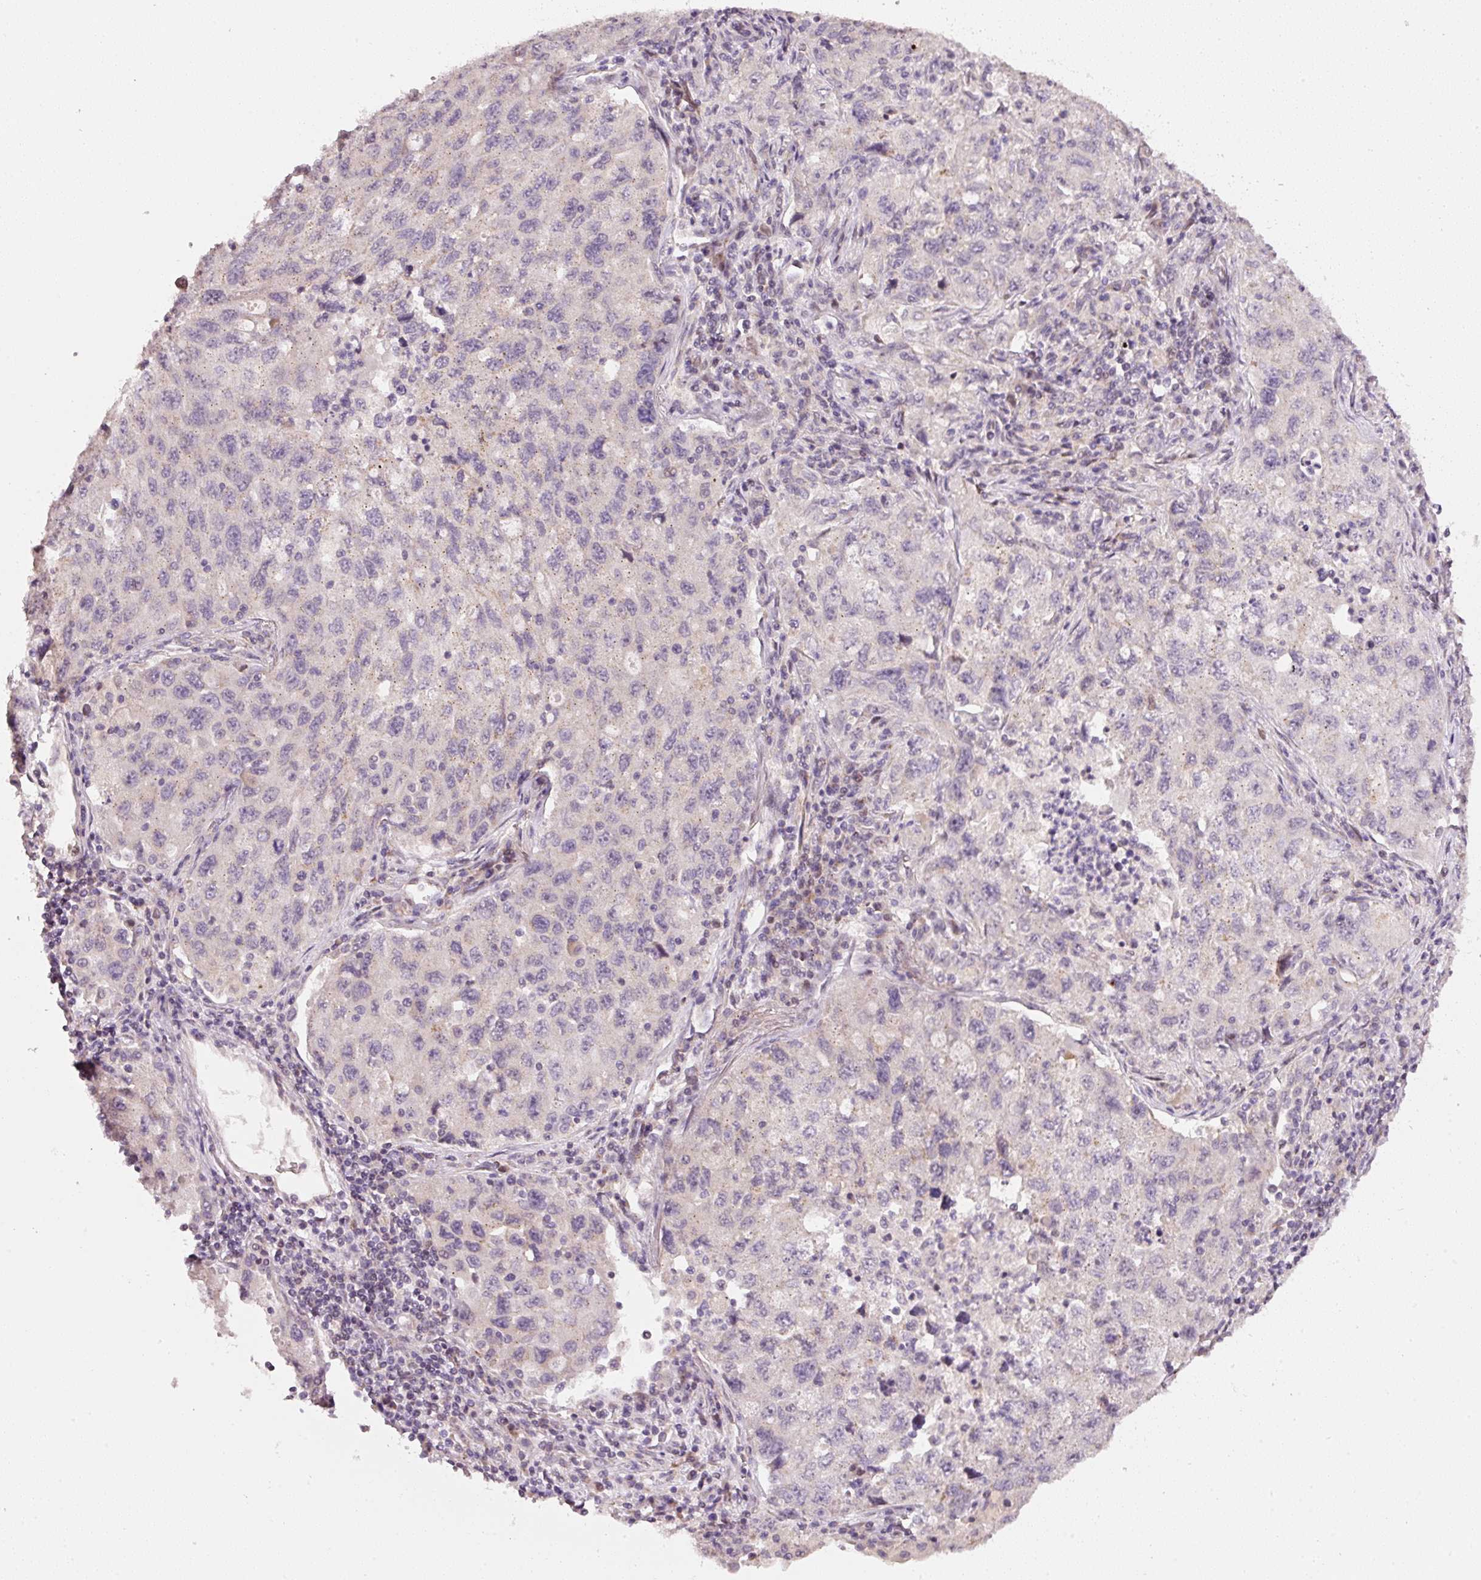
{"staining": {"intensity": "negative", "quantity": "none", "location": "none"}, "tissue": "lung cancer", "cell_type": "Tumor cells", "image_type": "cancer", "snomed": [{"axis": "morphology", "description": "Adenocarcinoma, NOS"}, {"axis": "topography", "description": "Lung"}], "caption": "High power microscopy image of an IHC image of lung adenocarcinoma, revealing no significant expression in tumor cells.", "gene": "TOB2", "patient": {"sex": "female", "age": 57}}